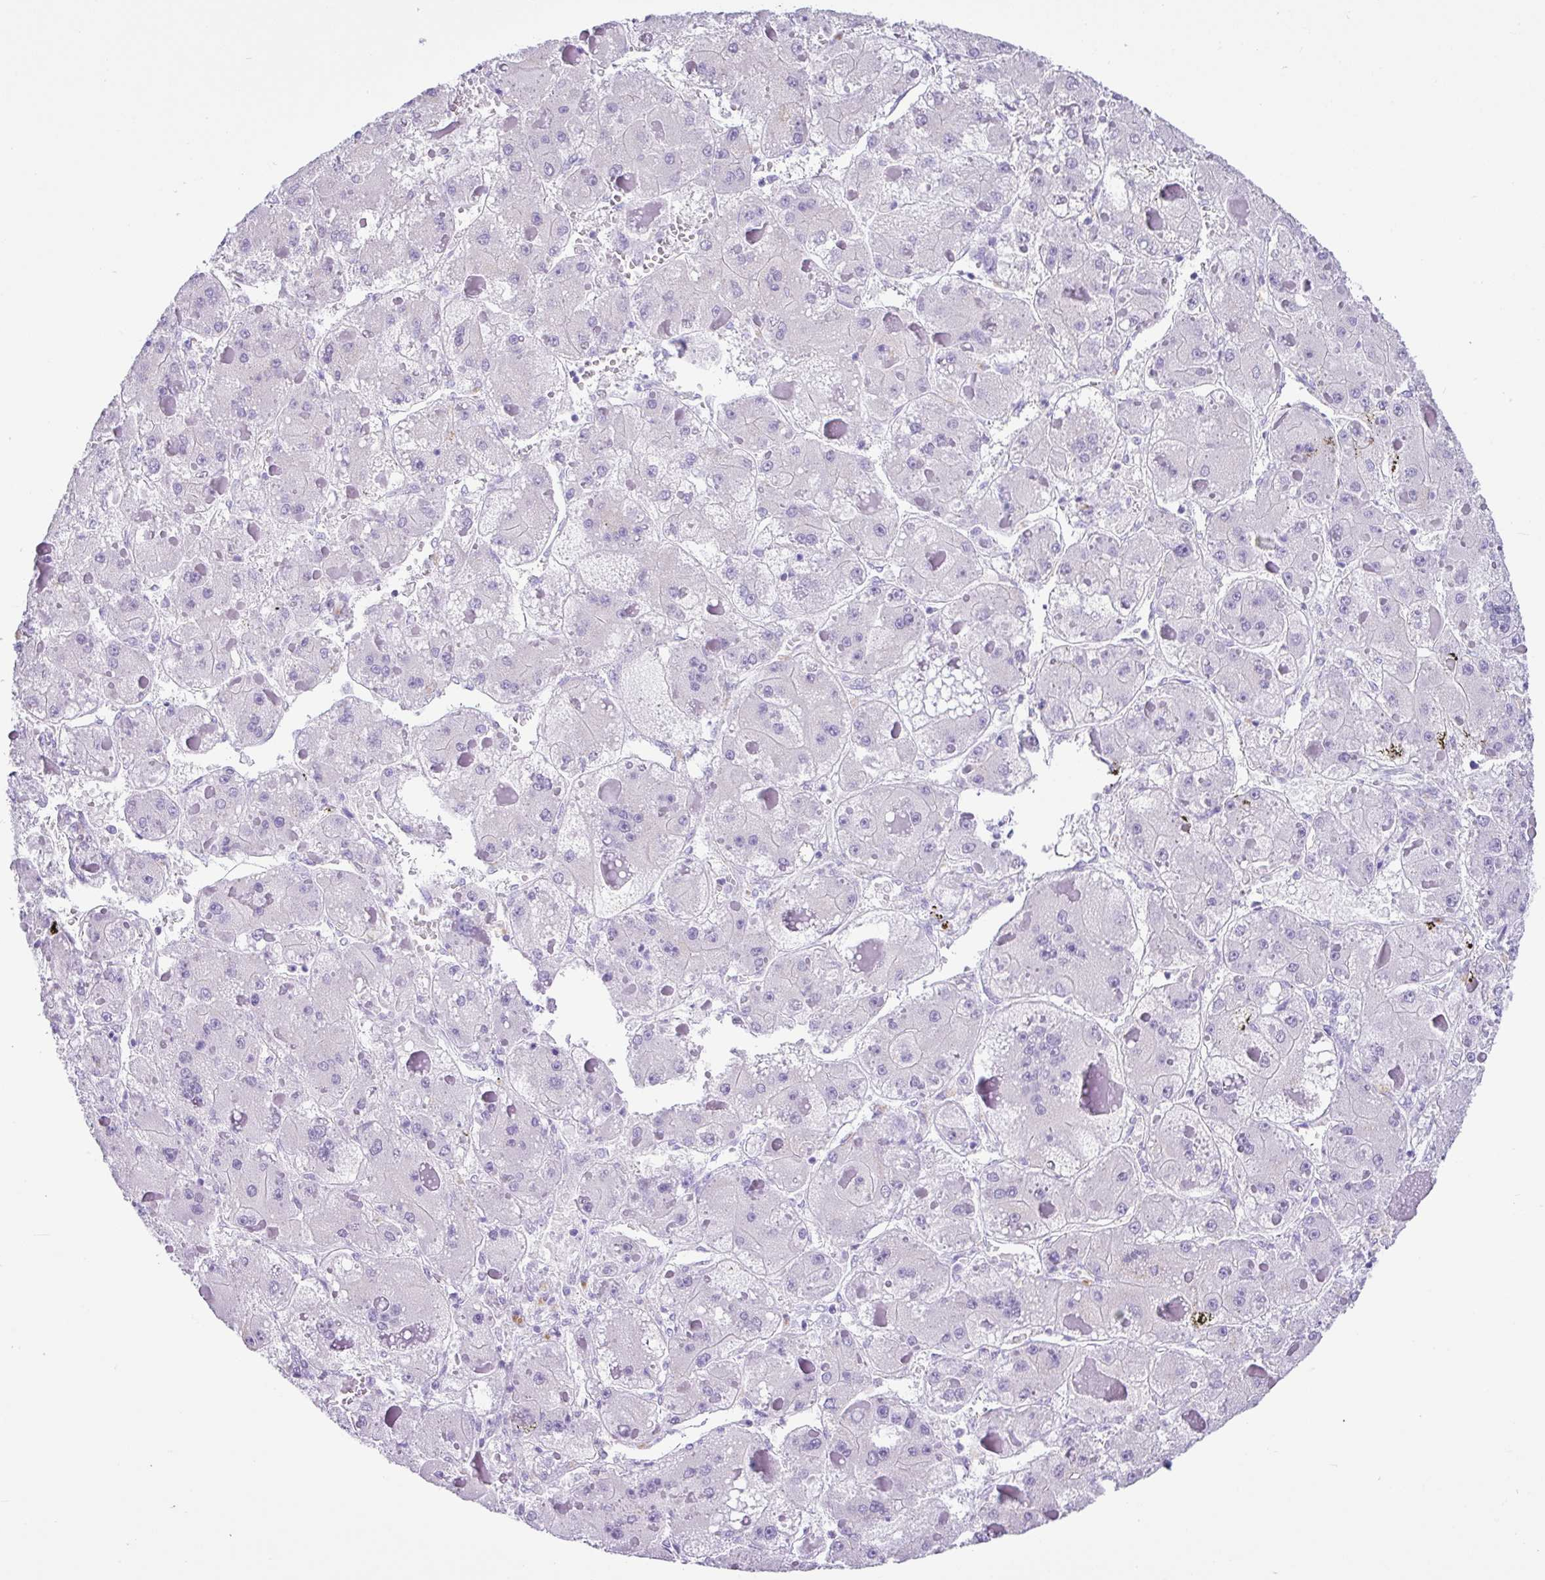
{"staining": {"intensity": "negative", "quantity": "none", "location": "none"}, "tissue": "liver cancer", "cell_type": "Tumor cells", "image_type": "cancer", "snomed": [{"axis": "morphology", "description": "Carcinoma, Hepatocellular, NOS"}, {"axis": "topography", "description": "Liver"}], "caption": "This is an immunohistochemistry (IHC) micrograph of liver cancer (hepatocellular carcinoma). There is no positivity in tumor cells.", "gene": "ZG16", "patient": {"sex": "female", "age": 73}}